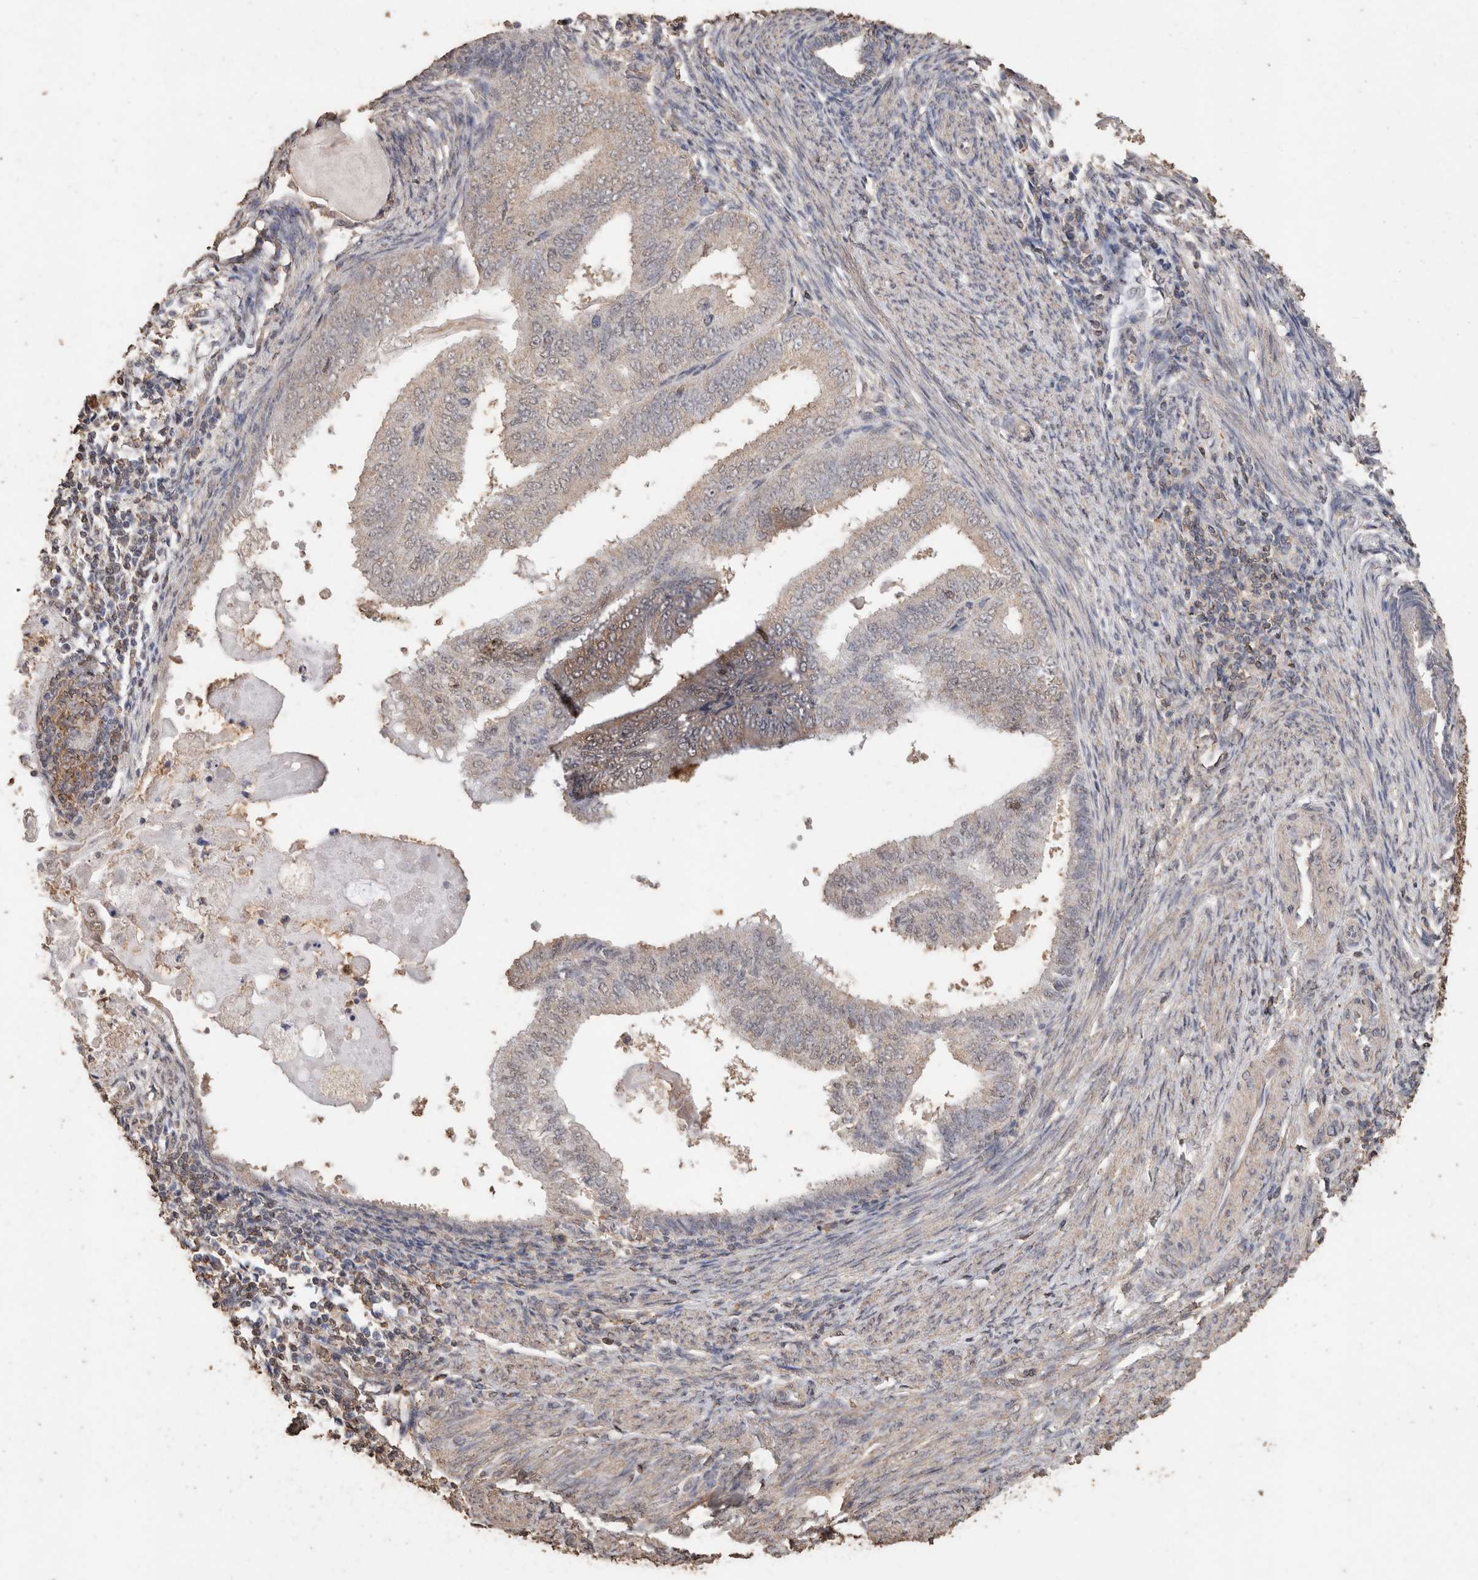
{"staining": {"intensity": "weak", "quantity": "<25%", "location": "cytoplasmic/membranous"}, "tissue": "endometrial cancer", "cell_type": "Tumor cells", "image_type": "cancer", "snomed": [{"axis": "morphology", "description": "Adenocarcinoma, NOS"}, {"axis": "topography", "description": "Endometrium"}], "caption": "DAB immunohistochemical staining of adenocarcinoma (endometrial) exhibits no significant staining in tumor cells.", "gene": "CX3CL1", "patient": {"sex": "female", "age": 58}}